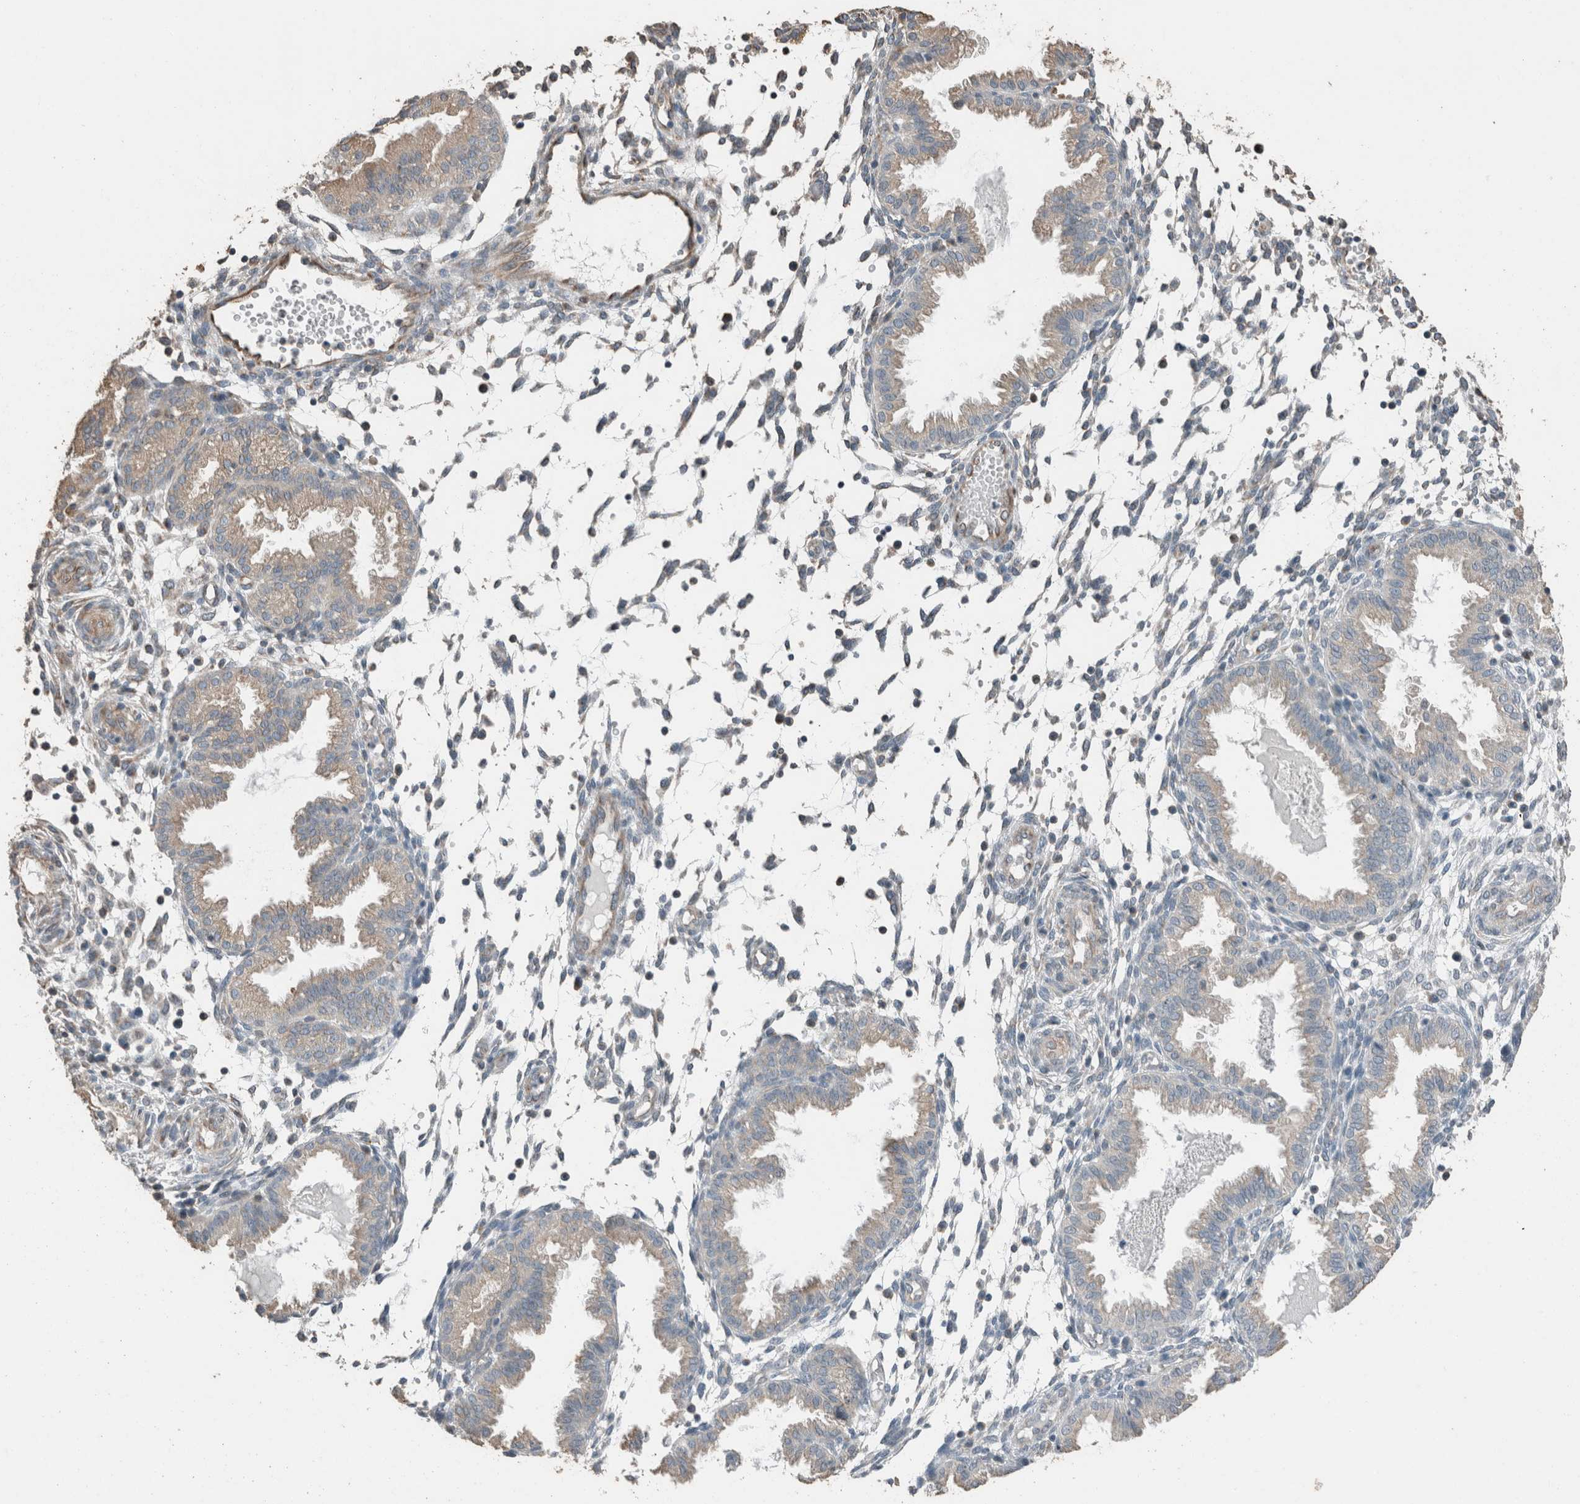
{"staining": {"intensity": "negative", "quantity": "none", "location": "none"}, "tissue": "endometrium", "cell_type": "Cells in endometrial stroma", "image_type": "normal", "snomed": [{"axis": "morphology", "description": "Normal tissue, NOS"}, {"axis": "topography", "description": "Endometrium"}], "caption": "High power microscopy image of an immunohistochemistry (IHC) micrograph of benign endometrium, revealing no significant positivity in cells in endometrial stroma. Brightfield microscopy of immunohistochemistry stained with DAB (brown) and hematoxylin (blue), captured at high magnification.", "gene": "ACVR2B", "patient": {"sex": "female", "age": 33}}